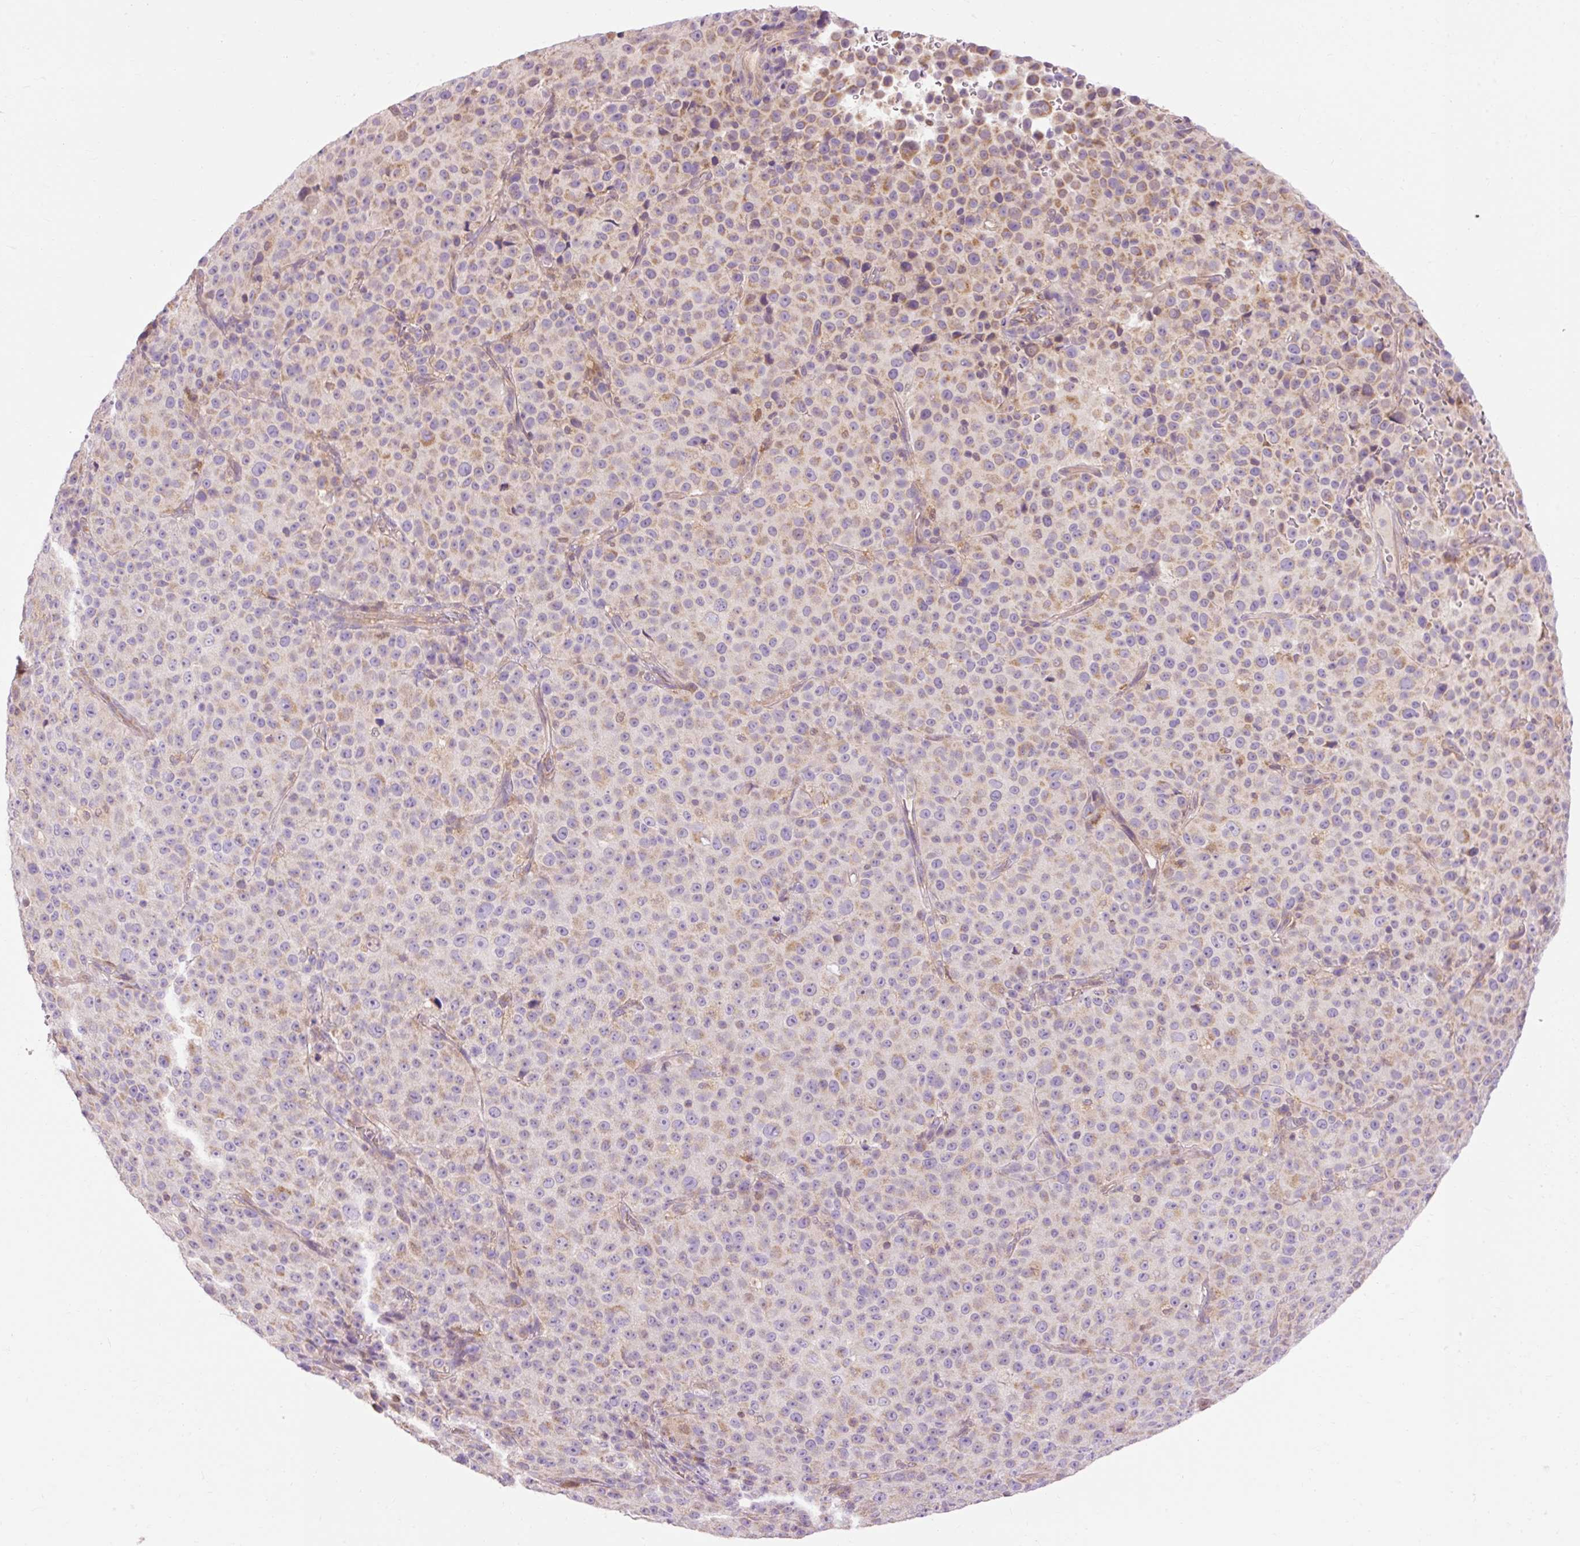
{"staining": {"intensity": "weak", "quantity": "25%-75%", "location": "cytoplasmic/membranous"}, "tissue": "melanoma", "cell_type": "Tumor cells", "image_type": "cancer", "snomed": [{"axis": "morphology", "description": "Malignant melanoma, Metastatic site"}, {"axis": "topography", "description": "Skin"}, {"axis": "topography", "description": "Lymph node"}], "caption": "Tumor cells reveal low levels of weak cytoplasmic/membranous expression in approximately 25%-75% of cells in melanoma.", "gene": "IMMT", "patient": {"sex": "male", "age": 66}}